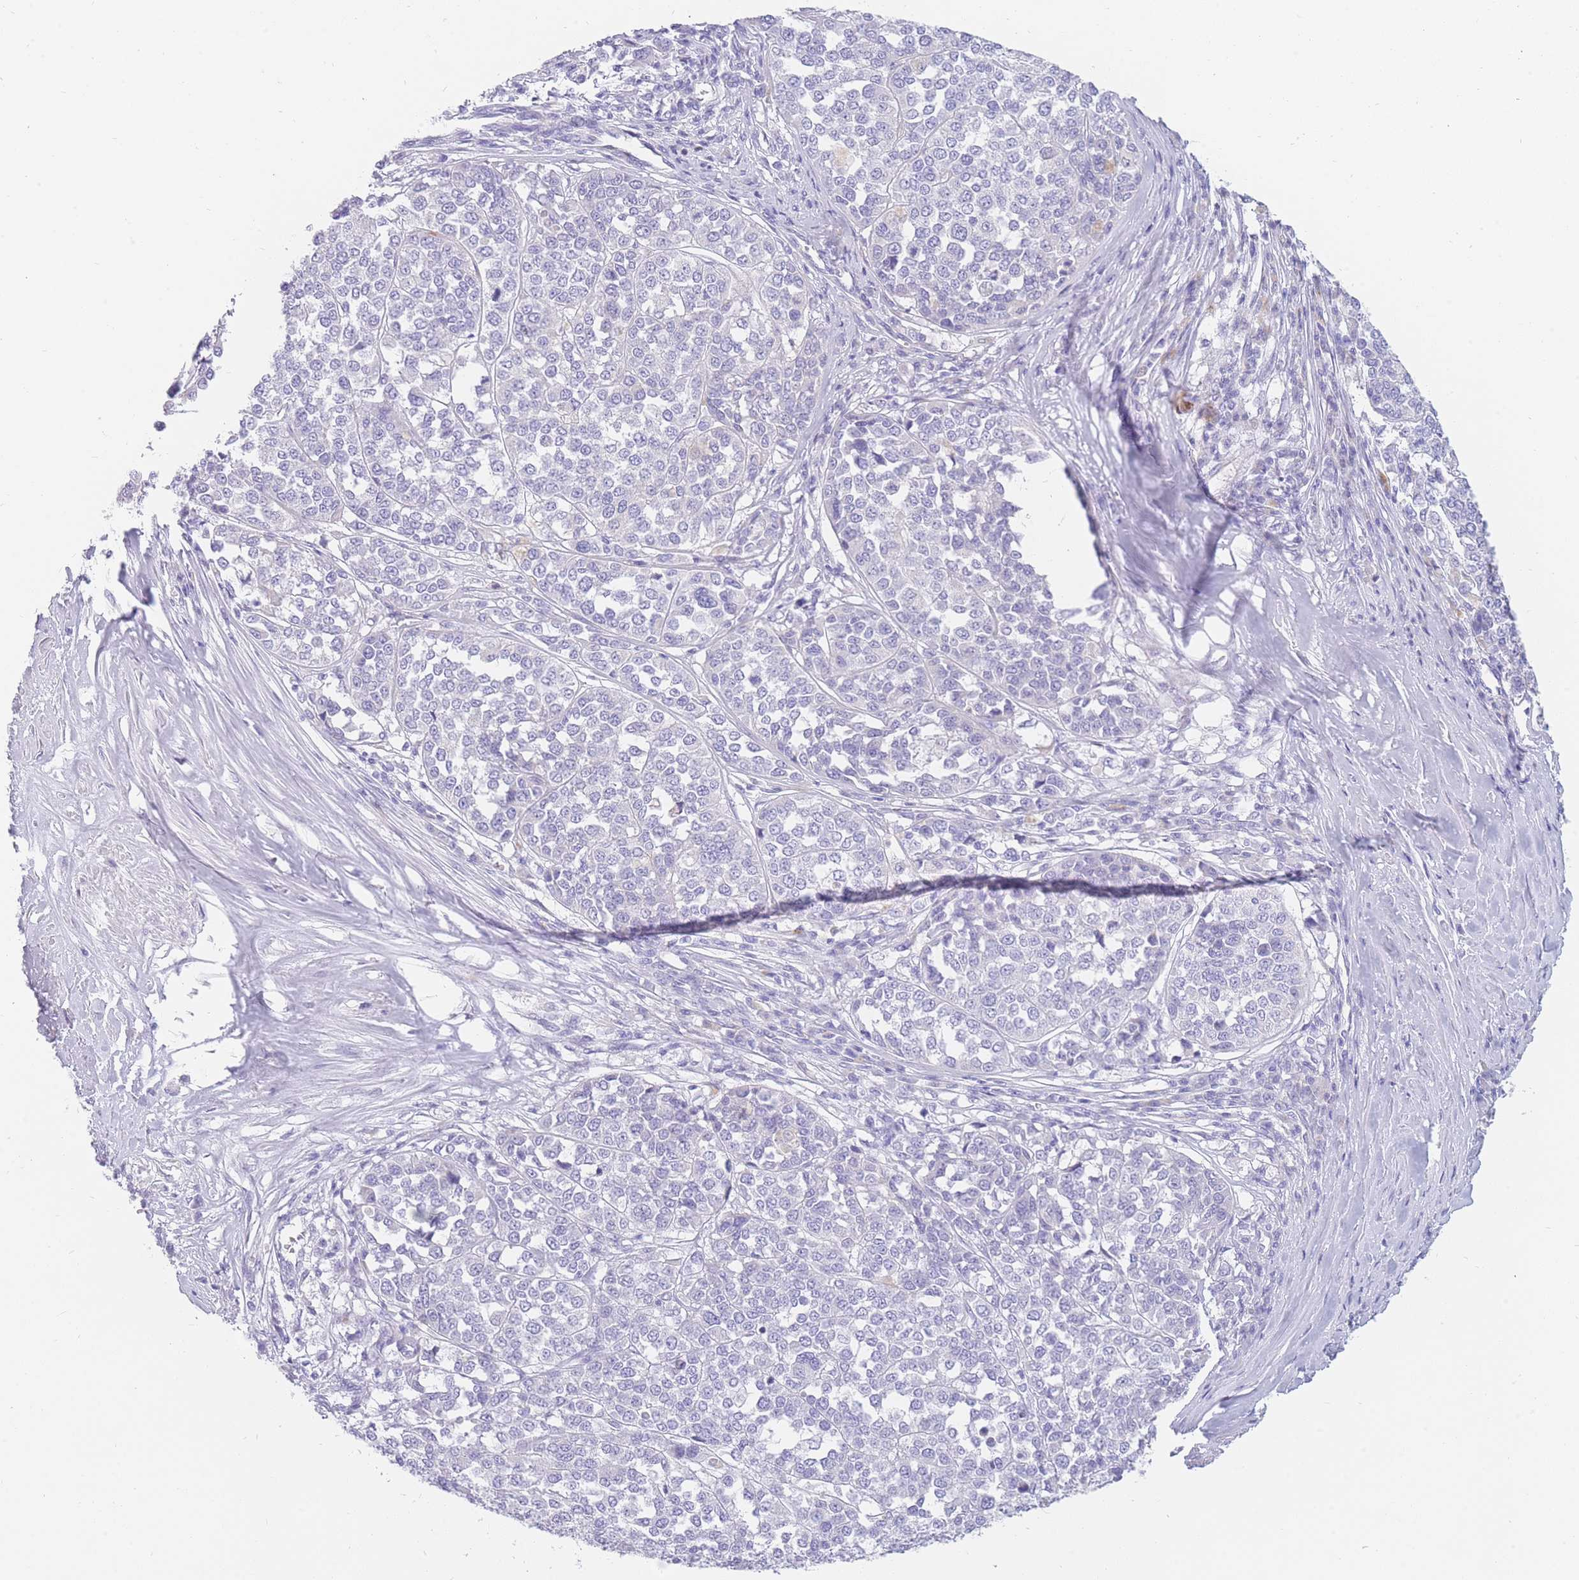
{"staining": {"intensity": "negative", "quantity": "none", "location": "none"}, "tissue": "melanoma", "cell_type": "Tumor cells", "image_type": "cancer", "snomed": [{"axis": "morphology", "description": "Malignant melanoma, Metastatic site"}, {"axis": "topography", "description": "Lymph node"}], "caption": "DAB immunohistochemical staining of malignant melanoma (metastatic site) shows no significant expression in tumor cells. The staining was performed using DAB (3,3'-diaminobenzidine) to visualize the protein expression in brown, while the nuclei were stained in blue with hematoxylin (Magnification: 20x).", "gene": "UPK1A", "patient": {"sex": "male", "age": 44}}